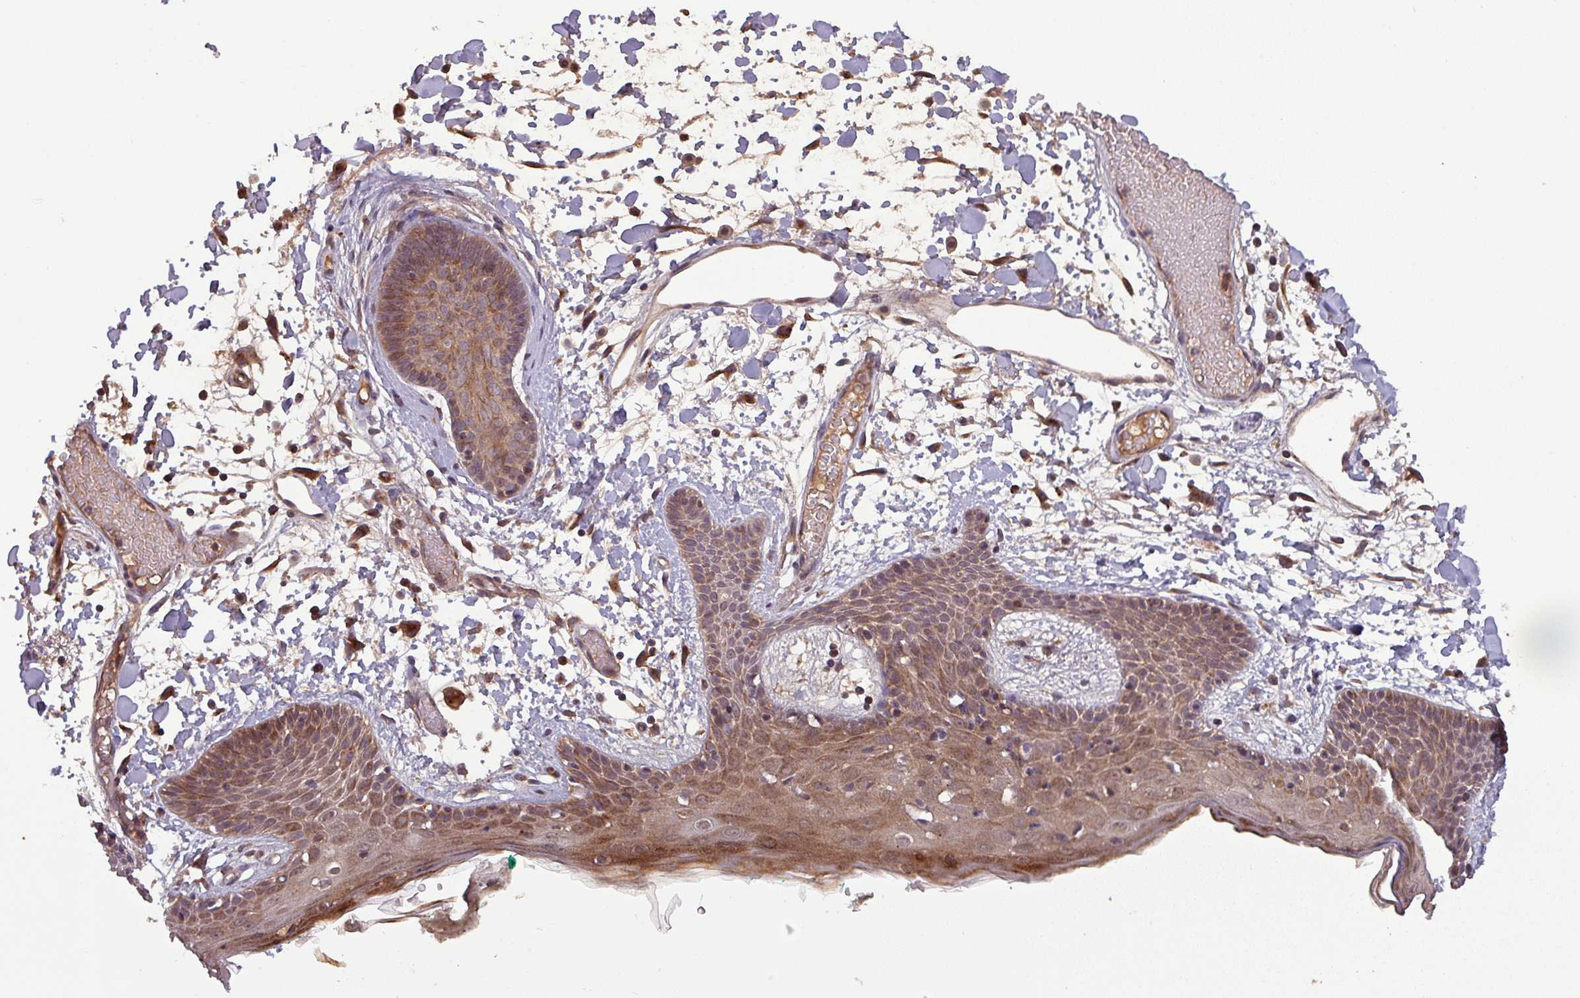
{"staining": {"intensity": "moderate", "quantity": ">75%", "location": "cytoplasmic/membranous"}, "tissue": "skin", "cell_type": "Fibroblasts", "image_type": "normal", "snomed": [{"axis": "morphology", "description": "Normal tissue, NOS"}, {"axis": "topography", "description": "Skin"}], "caption": "High-power microscopy captured an immunohistochemistry (IHC) micrograph of normal skin, revealing moderate cytoplasmic/membranous staining in approximately >75% of fibroblasts.", "gene": "PUS1", "patient": {"sex": "male", "age": 79}}